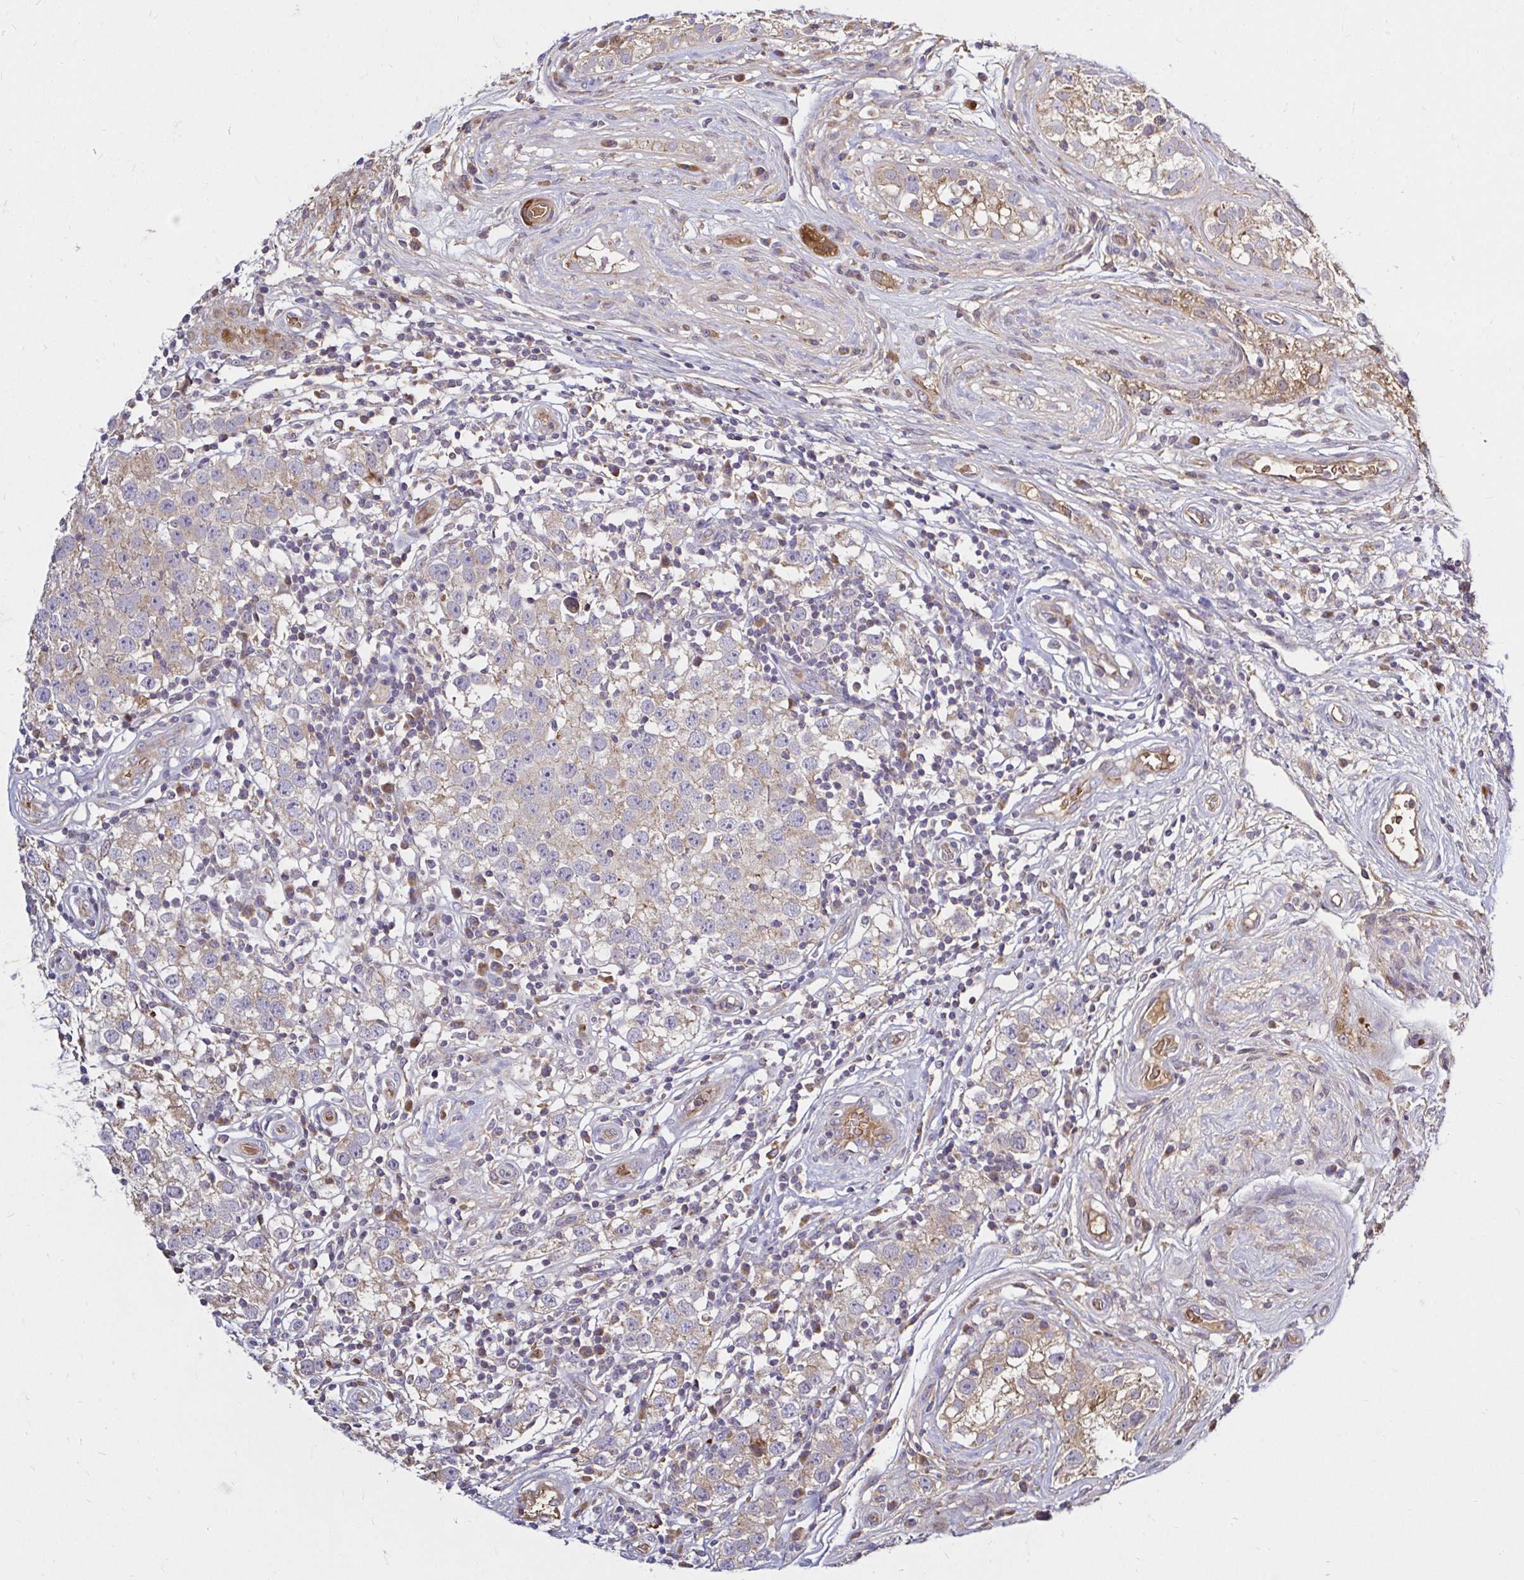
{"staining": {"intensity": "moderate", "quantity": ">75%", "location": "cytoplasmic/membranous"}, "tissue": "testis cancer", "cell_type": "Tumor cells", "image_type": "cancer", "snomed": [{"axis": "morphology", "description": "Seminoma, NOS"}, {"axis": "topography", "description": "Testis"}], "caption": "This image demonstrates immunohistochemistry (IHC) staining of human testis cancer (seminoma), with medium moderate cytoplasmic/membranous positivity in about >75% of tumor cells.", "gene": "ARHGEF37", "patient": {"sex": "male", "age": 34}}